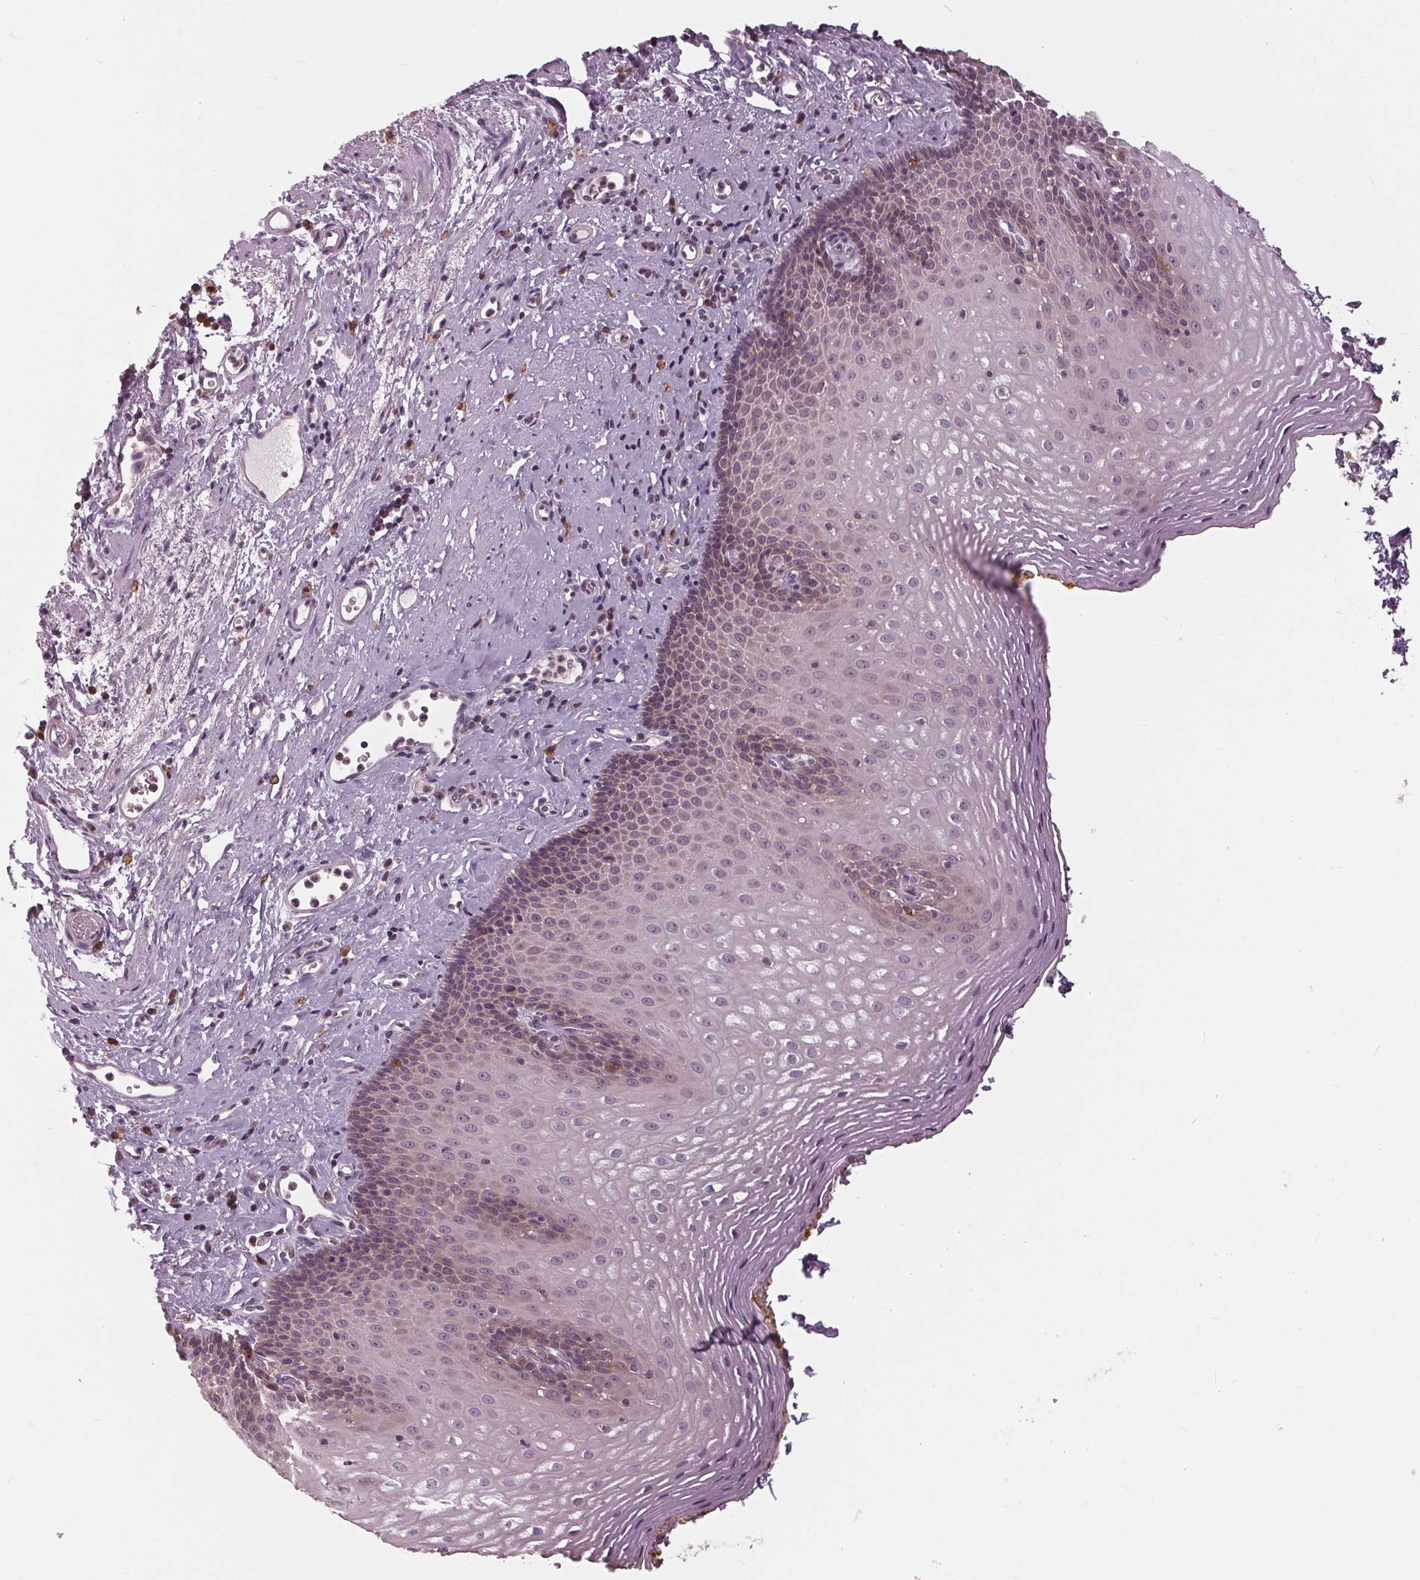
{"staining": {"intensity": "negative", "quantity": "none", "location": "none"}, "tissue": "esophagus", "cell_type": "Squamous epithelial cells", "image_type": "normal", "snomed": [{"axis": "morphology", "description": "Normal tissue, NOS"}, {"axis": "topography", "description": "Esophagus"}], "caption": "Squamous epithelial cells show no significant staining in normal esophagus. (Stains: DAB (3,3'-diaminobenzidine) IHC with hematoxylin counter stain, Microscopy: brightfield microscopy at high magnification).", "gene": "SIGLEC6", "patient": {"sex": "female", "age": 68}}